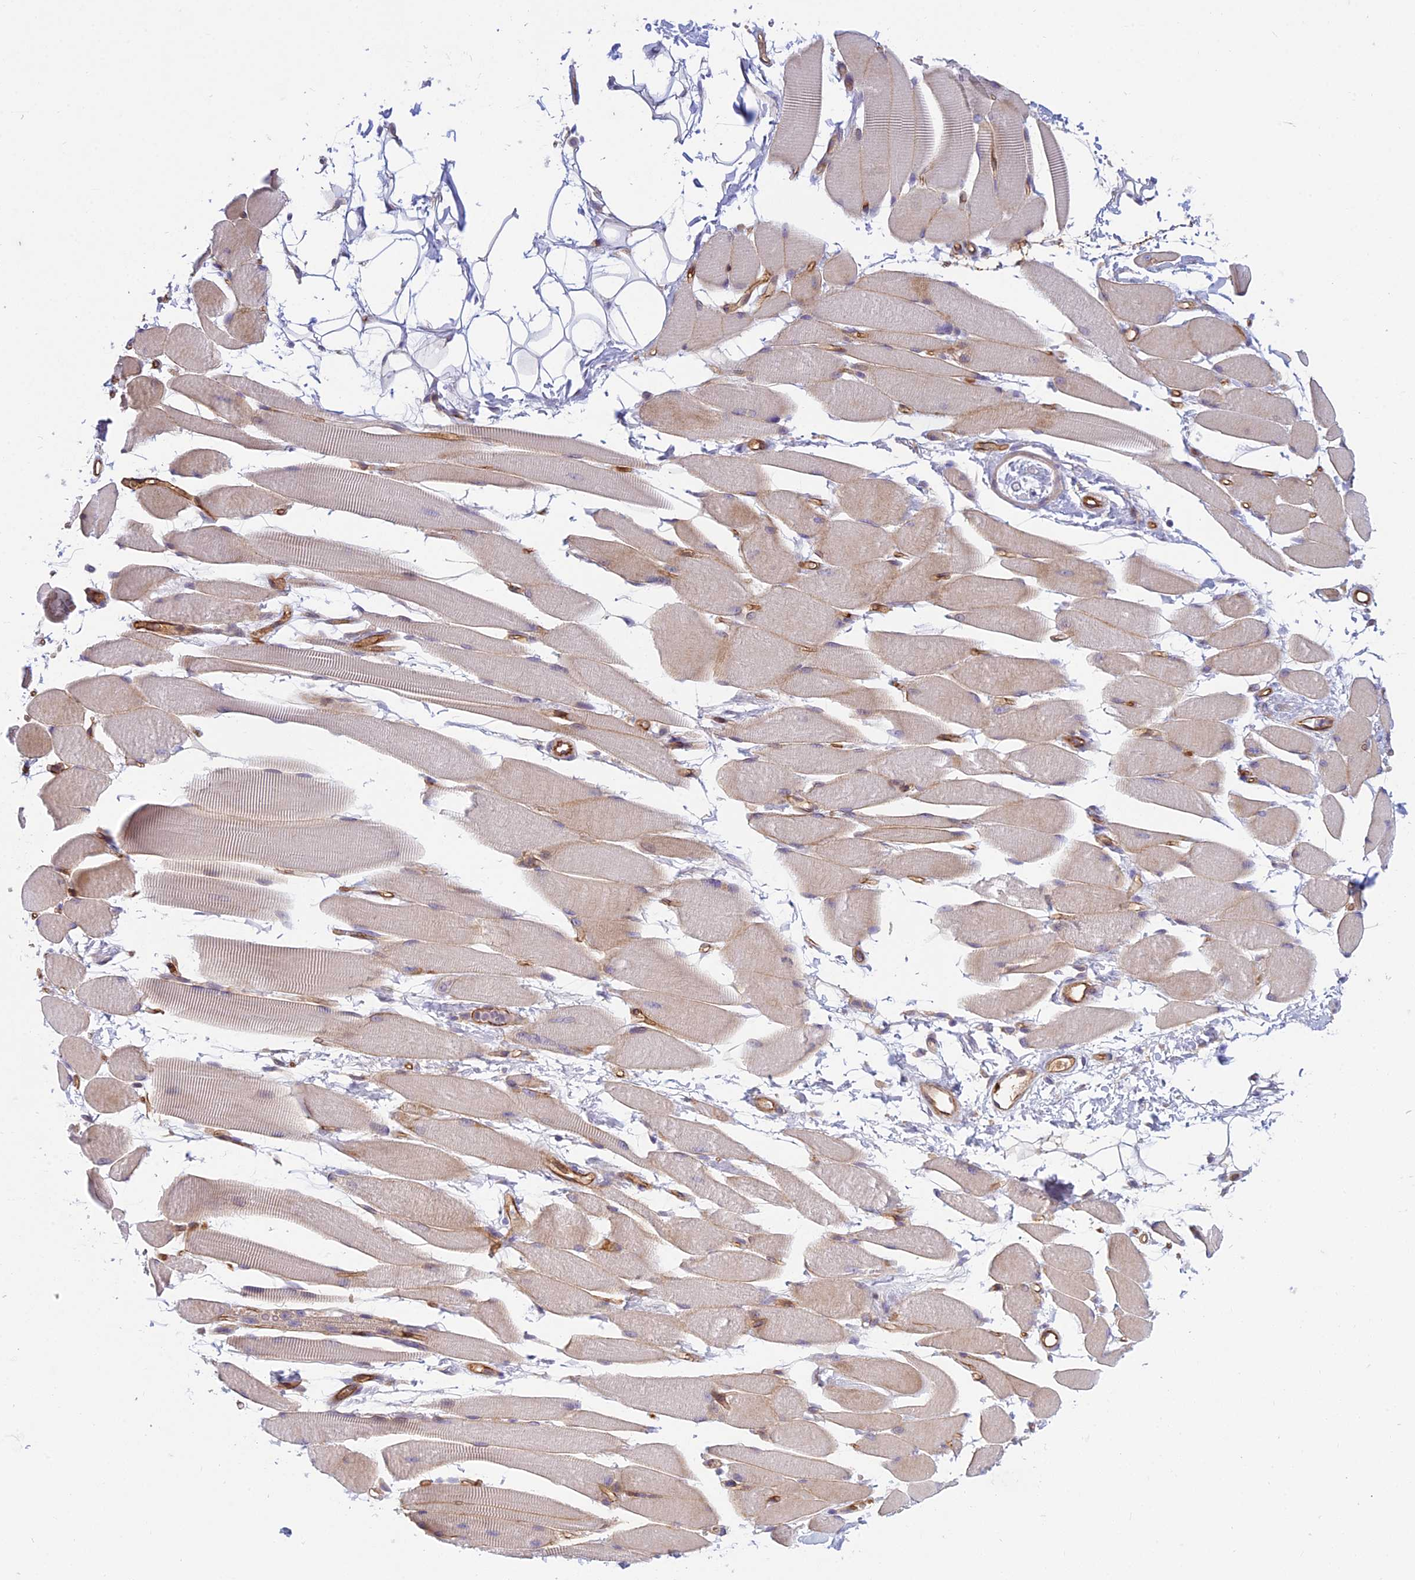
{"staining": {"intensity": "weak", "quantity": "25%-75%", "location": "cytoplasmic/membranous"}, "tissue": "skeletal muscle", "cell_type": "Myocytes", "image_type": "normal", "snomed": [{"axis": "morphology", "description": "Normal tissue, NOS"}, {"axis": "topography", "description": "Skeletal muscle"}, {"axis": "topography", "description": "Oral tissue"}, {"axis": "topography", "description": "Peripheral nerve tissue"}], "caption": "IHC of benign skeletal muscle reveals low levels of weak cytoplasmic/membranous staining in approximately 25%-75% of myocytes.", "gene": "DUS2", "patient": {"sex": "female", "age": 84}}